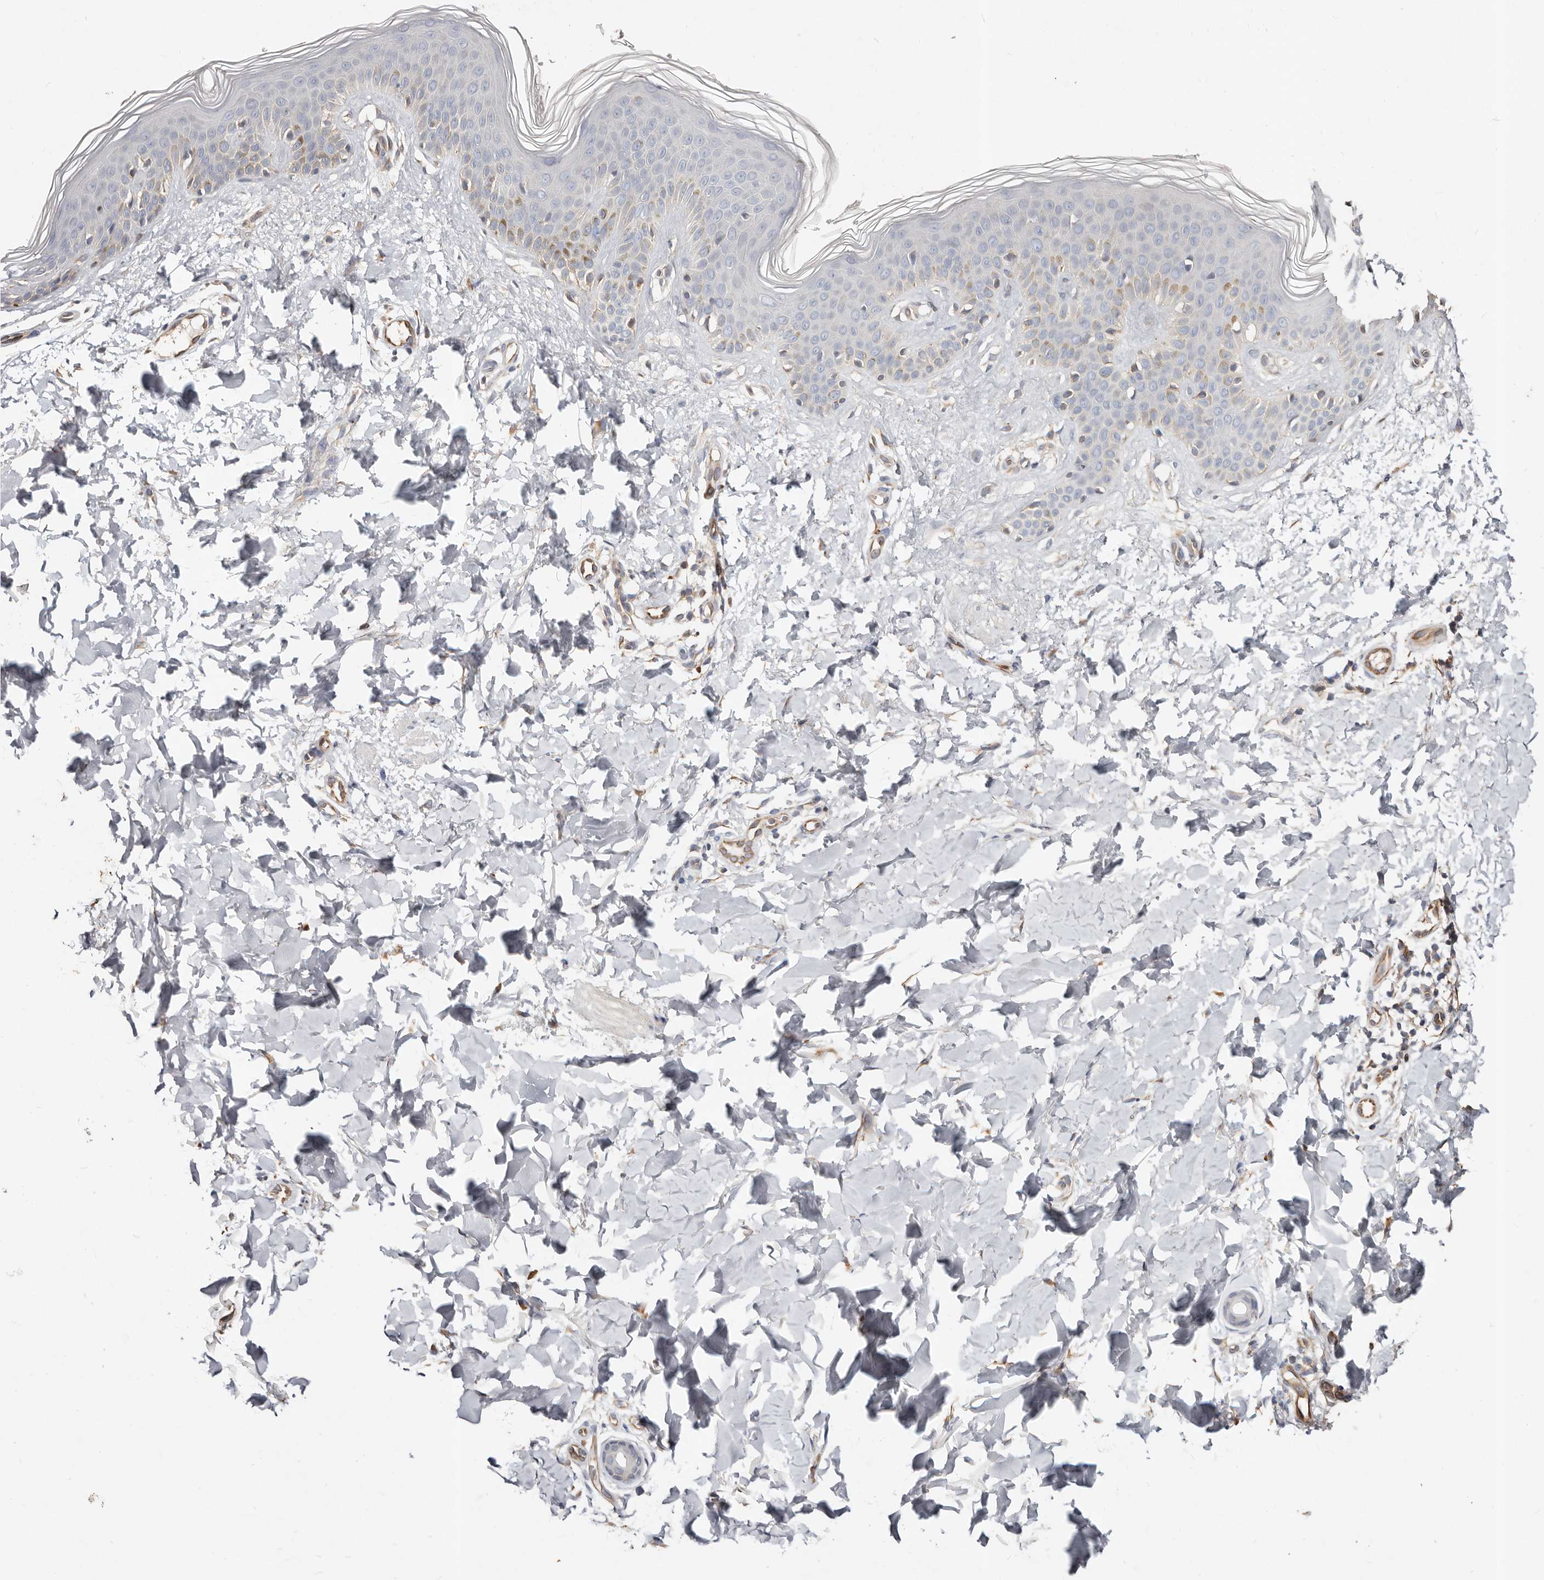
{"staining": {"intensity": "moderate", "quantity": ">75%", "location": "cytoplasmic/membranous"}, "tissue": "skin", "cell_type": "Fibroblasts", "image_type": "normal", "snomed": [{"axis": "morphology", "description": "Normal tissue, NOS"}, {"axis": "topography", "description": "Skin"}], "caption": "Immunohistochemical staining of normal human skin exhibits moderate cytoplasmic/membranous protein staining in approximately >75% of fibroblasts. (DAB IHC with brightfield microscopy, high magnification).", "gene": "THBS3", "patient": {"sex": "male", "age": 37}}